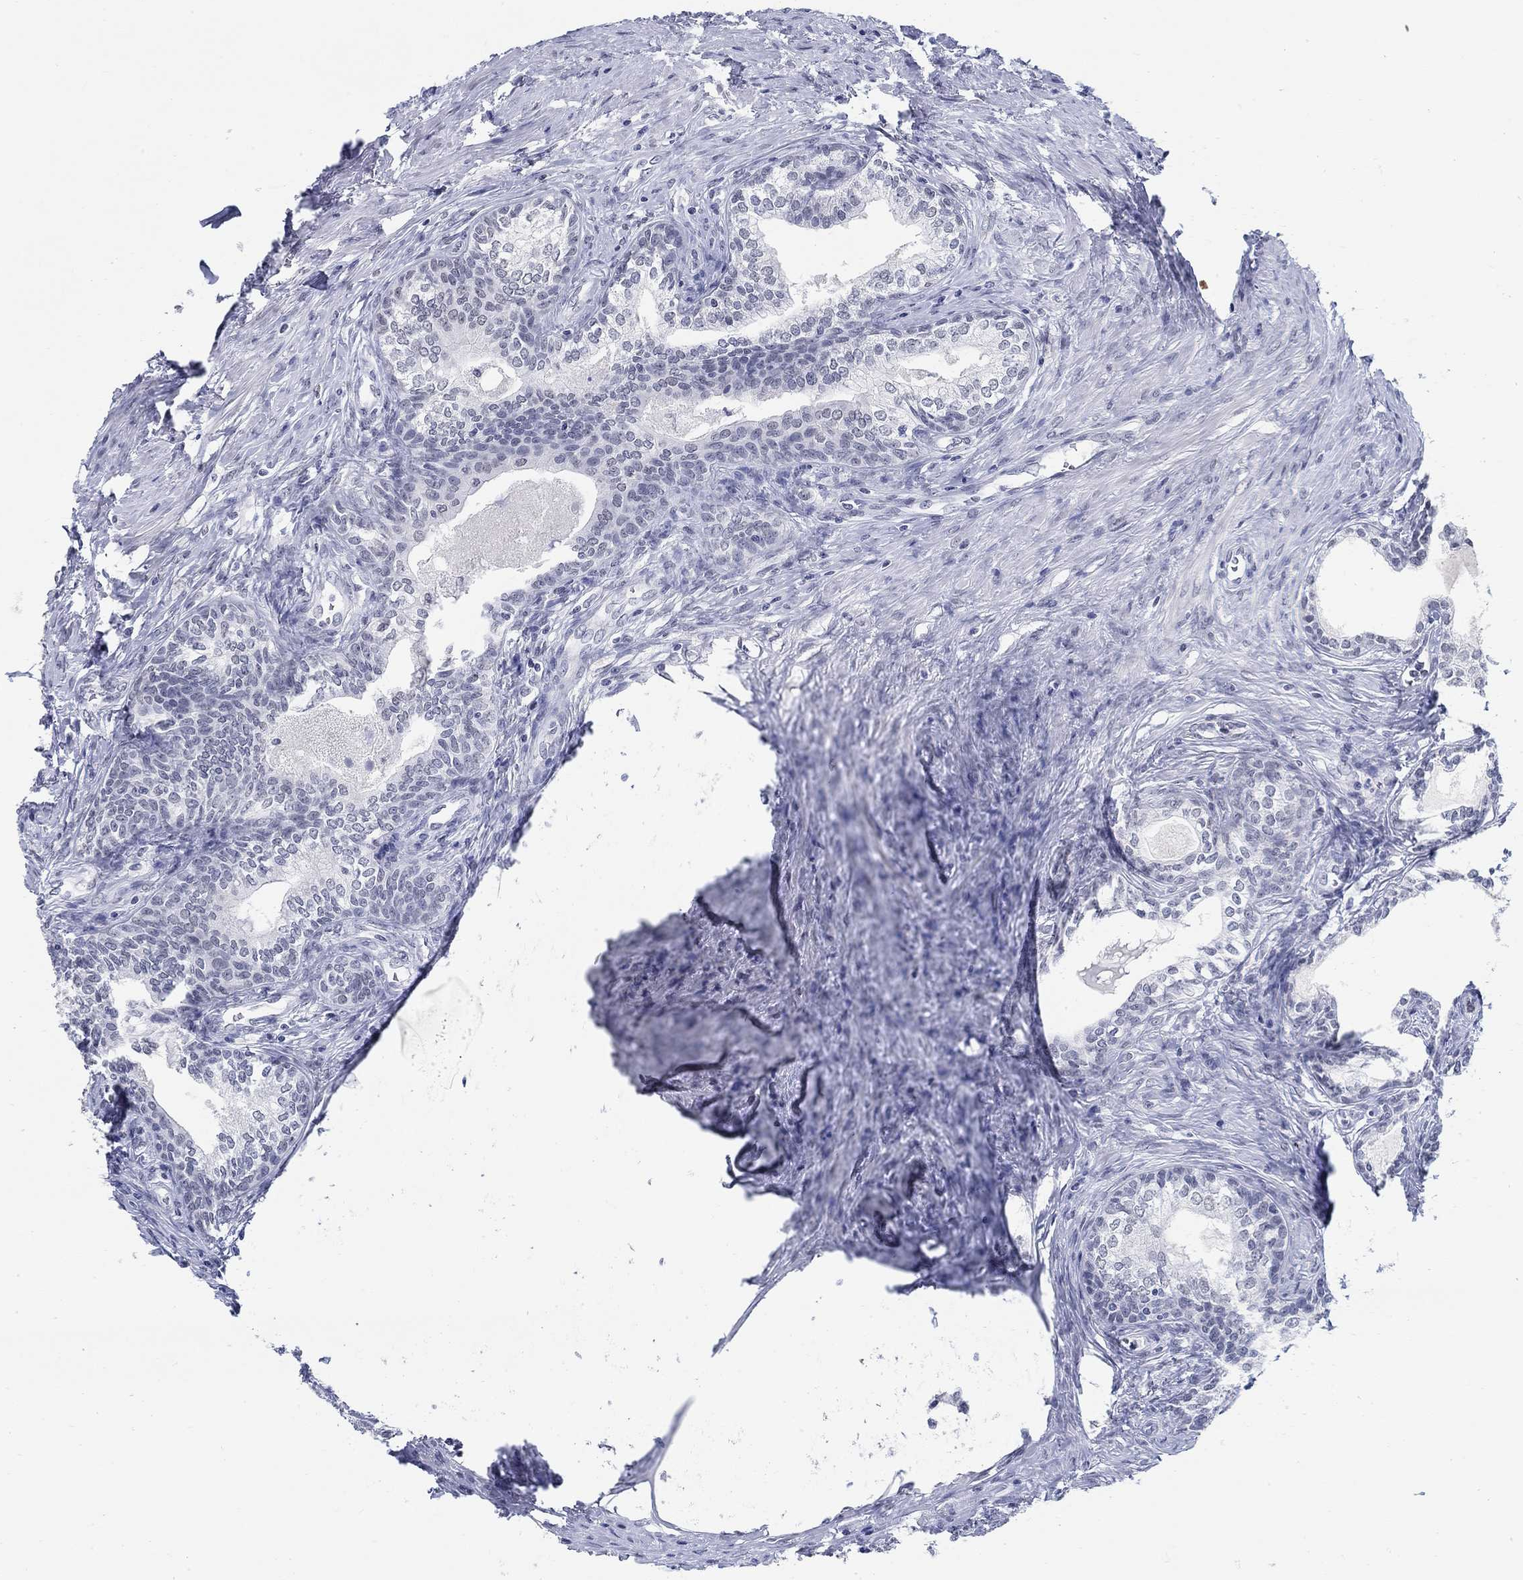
{"staining": {"intensity": "negative", "quantity": "none", "location": "none"}, "tissue": "prostate", "cell_type": "Glandular cells", "image_type": "normal", "snomed": [{"axis": "morphology", "description": "Normal tissue, NOS"}, {"axis": "topography", "description": "Prostate"}], "caption": "Immunohistochemical staining of benign human prostate exhibits no significant staining in glandular cells.", "gene": "ANKS1B", "patient": {"sex": "male", "age": 65}}